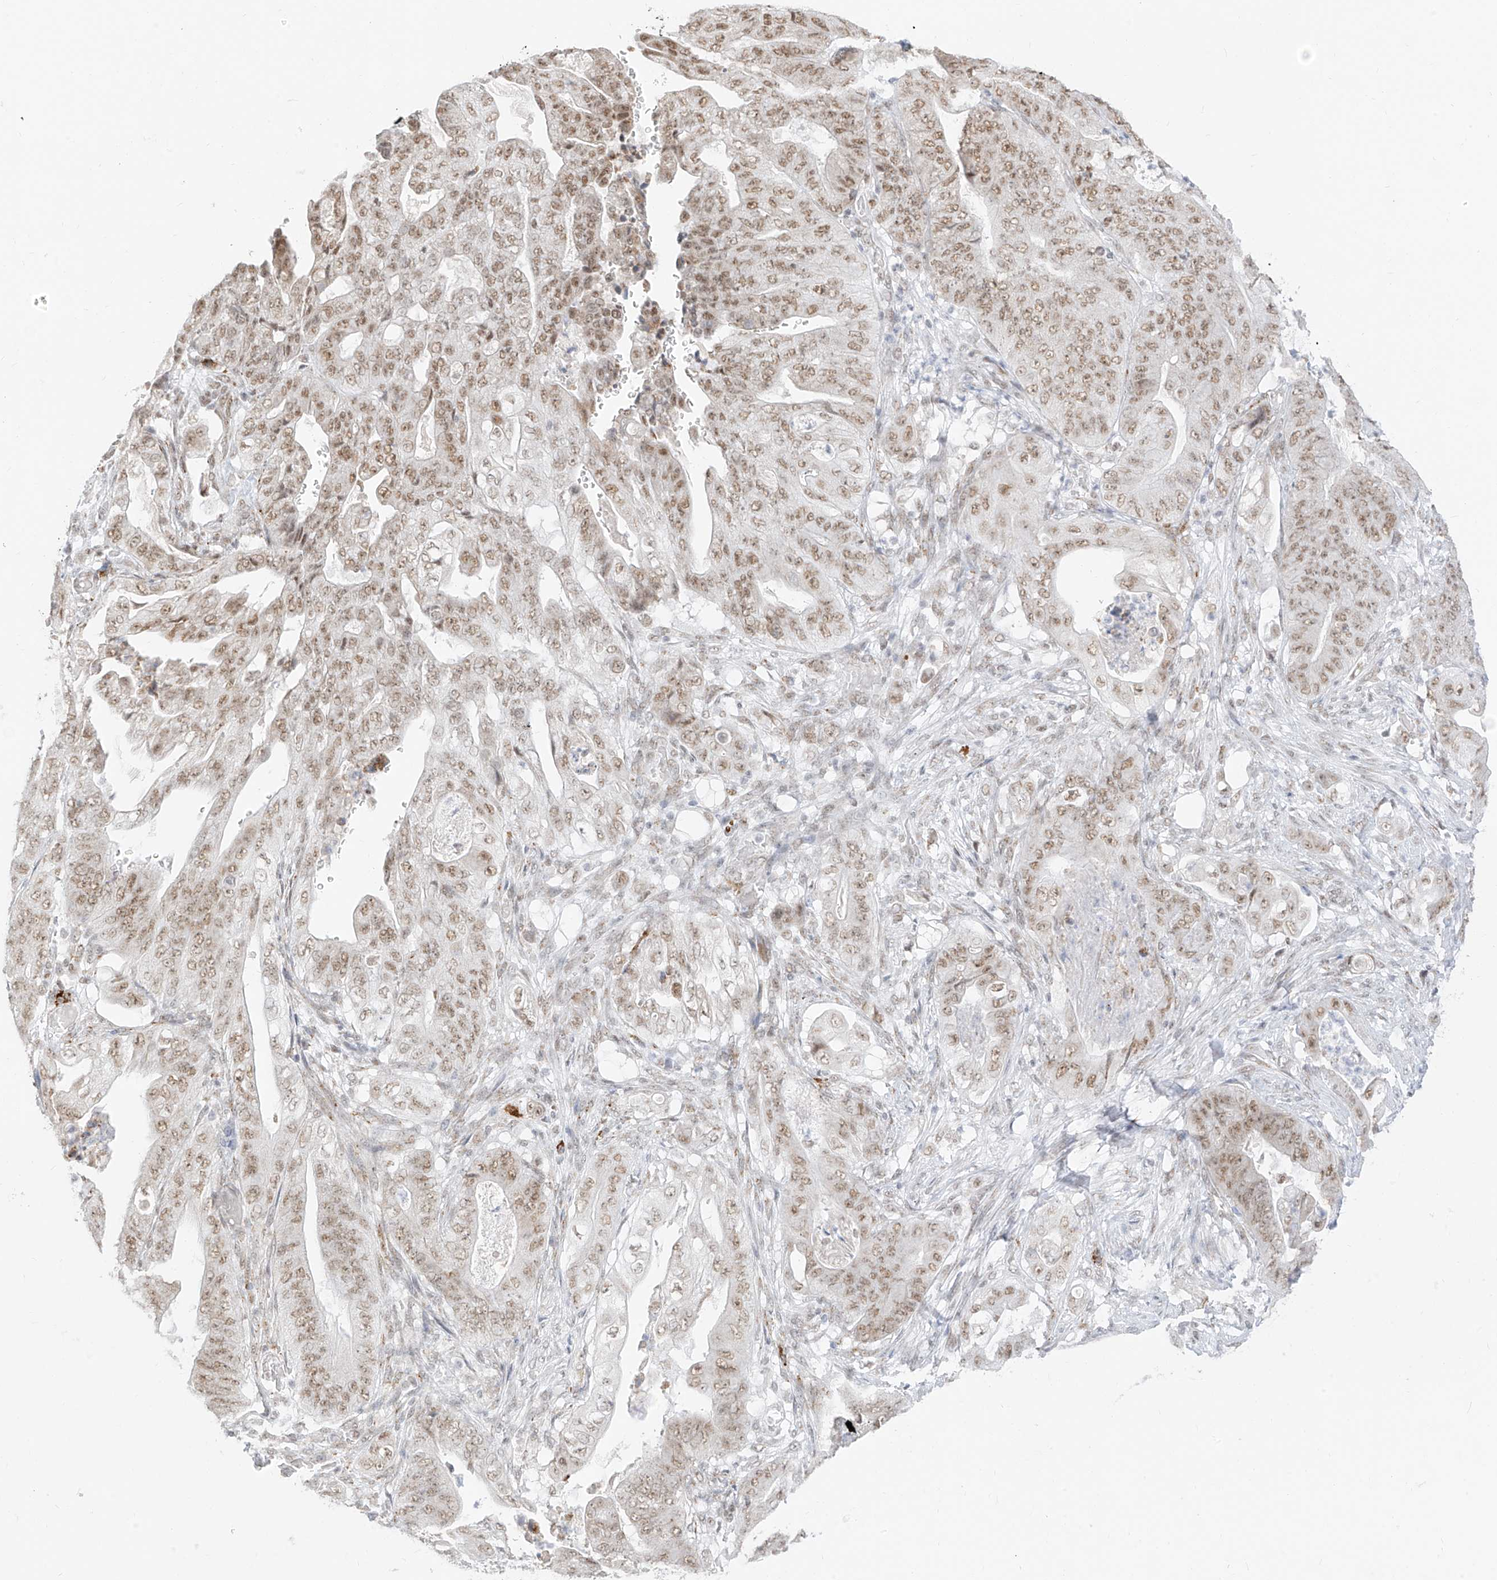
{"staining": {"intensity": "moderate", "quantity": ">75%", "location": "nuclear"}, "tissue": "stomach cancer", "cell_type": "Tumor cells", "image_type": "cancer", "snomed": [{"axis": "morphology", "description": "Adenocarcinoma, NOS"}, {"axis": "topography", "description": "Stomach"}], "caption": "Protein analysis of stomach cancer tissue demonstrates moderate nuclear staining in approximately >75% of tumor cells. (brown staining indicates protein expression, while blue staining denotes nuclei).", "gene": "SUPT5H", "patient": {"sex": "female", "age": 73}}